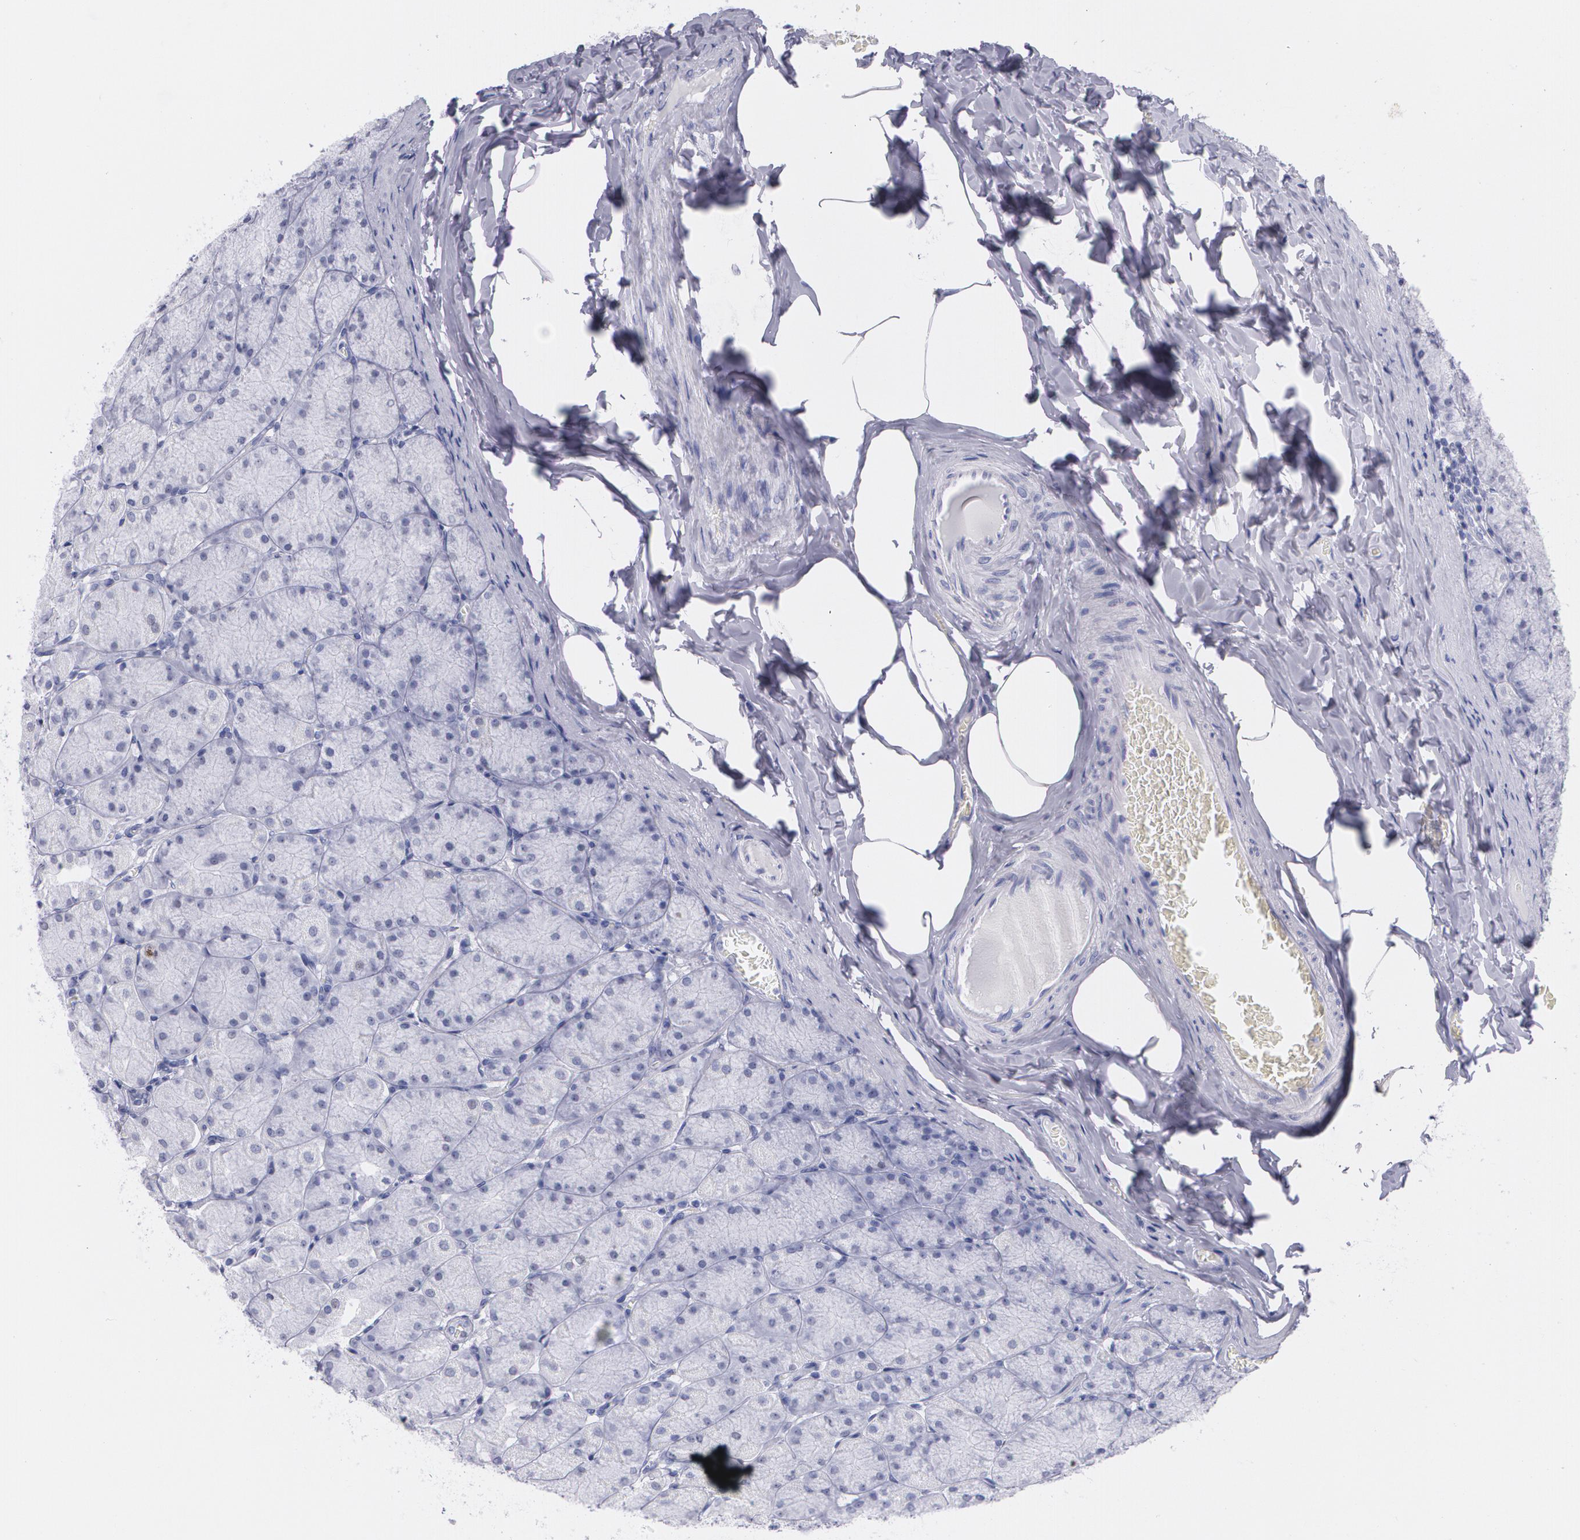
{"staining": {"intensity": "negative", "quantity": "none", "location": "none"}, "tissue": "stomach", "cell_type": "Glandular cells", "image_type": "normal", "snomed": [{"axis": "morphology", "description": "Normal tissue, NOS"}, {"axis": "topography", "description": "Stomach, upper"}], "caption": "The immunohistochemistry micrograph has no significant staining in glandular cells of stomach.", "gene": "TP53", "patient": {"sex": "female", "age": 56}}